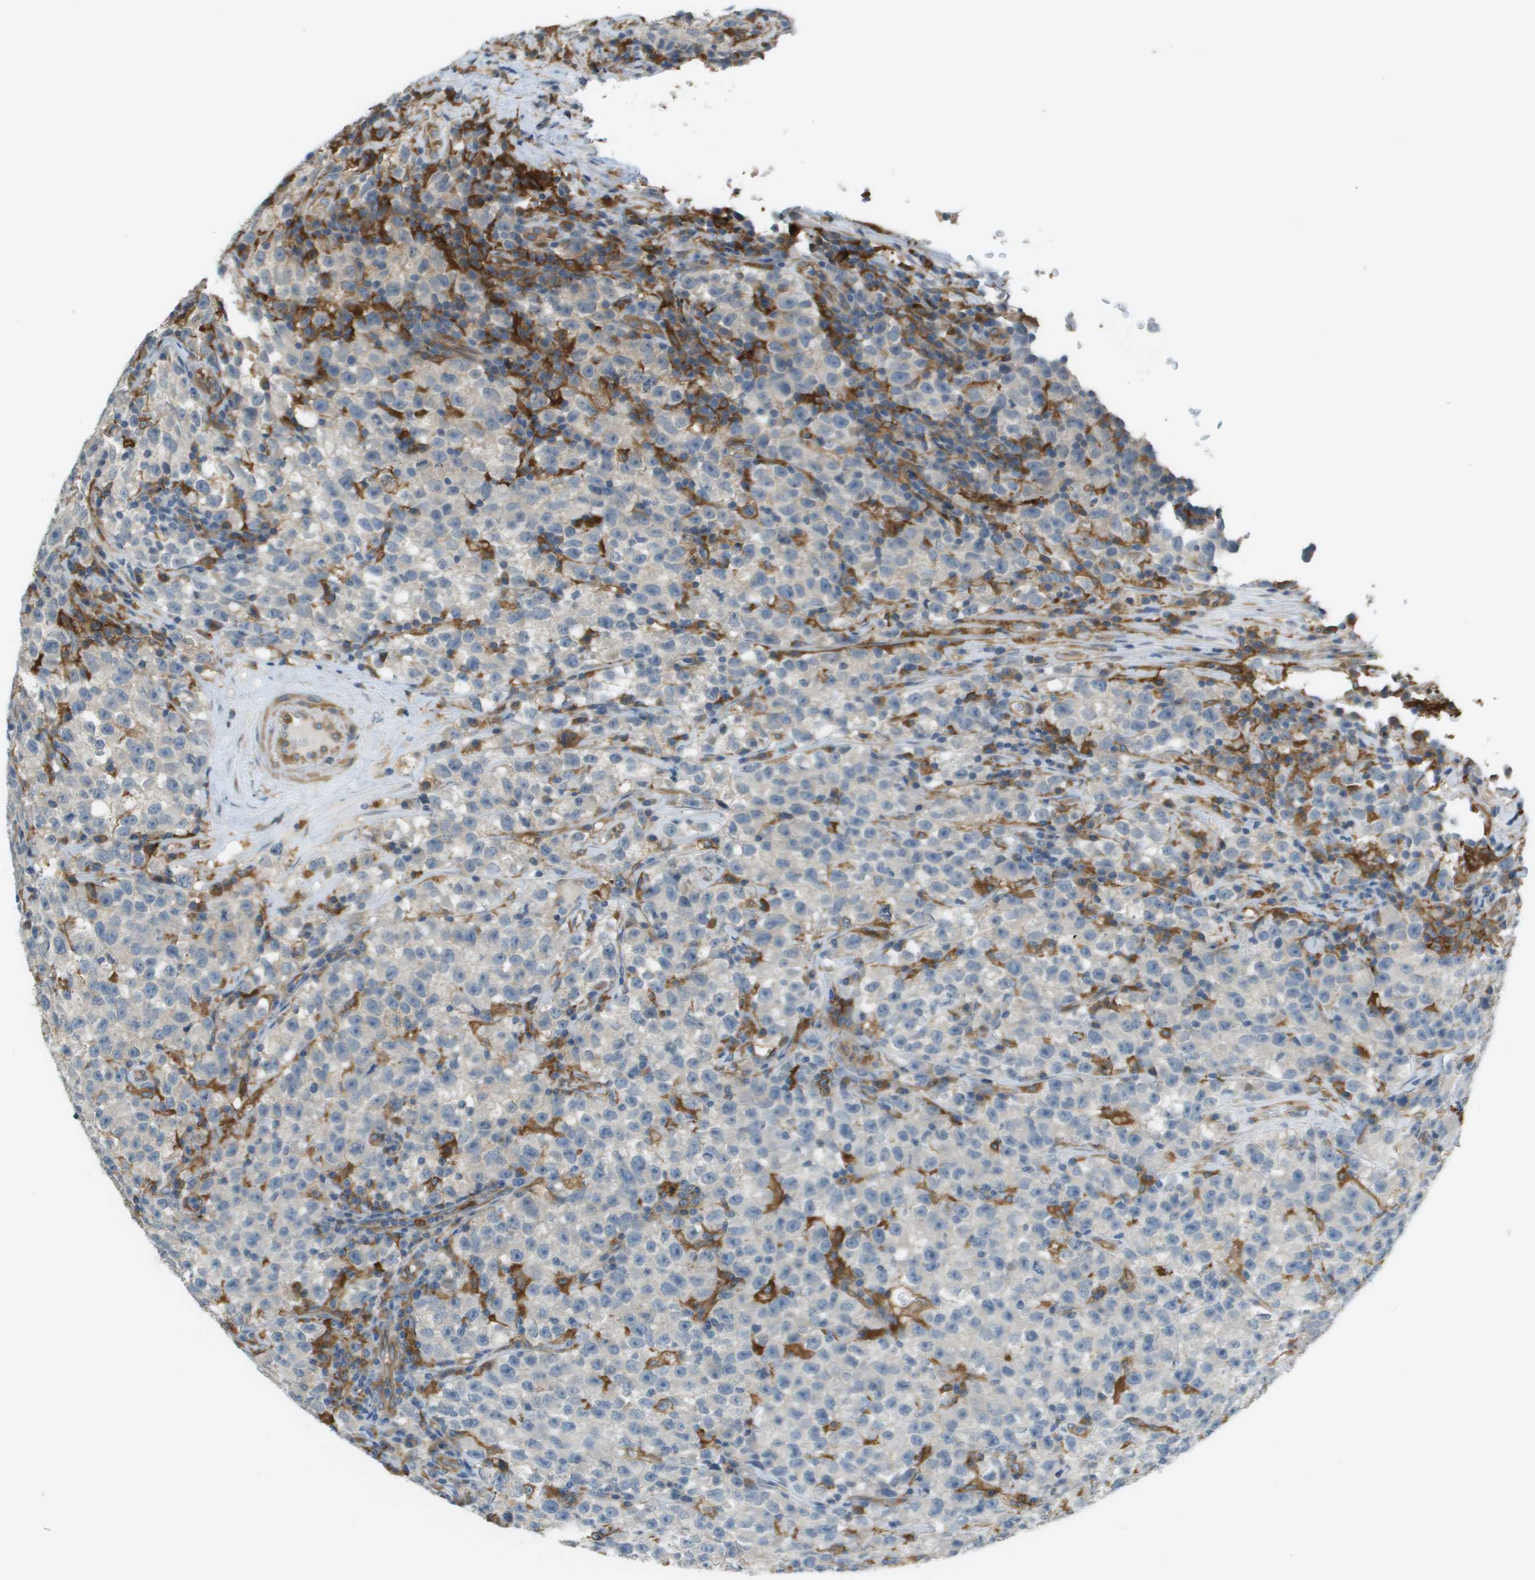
{"staining": {"intensity": "negative", "quantity": "none", "location": "none"}, "tissue": "testis cancer", "cell_type": "Tumor cells", "image_type": "cancer", "snomed": [{"axis": "morphology", "description": "Seminoma, NOS"}, {"axis": "topography", "description": "Testis"}], "caption": "Testis cancer (seminoma) was stained to show a protein in brown. There is no significant expression in tumor cells.", "gene": "CORO1B", "patient": {"sex": "male", "age": 22}}